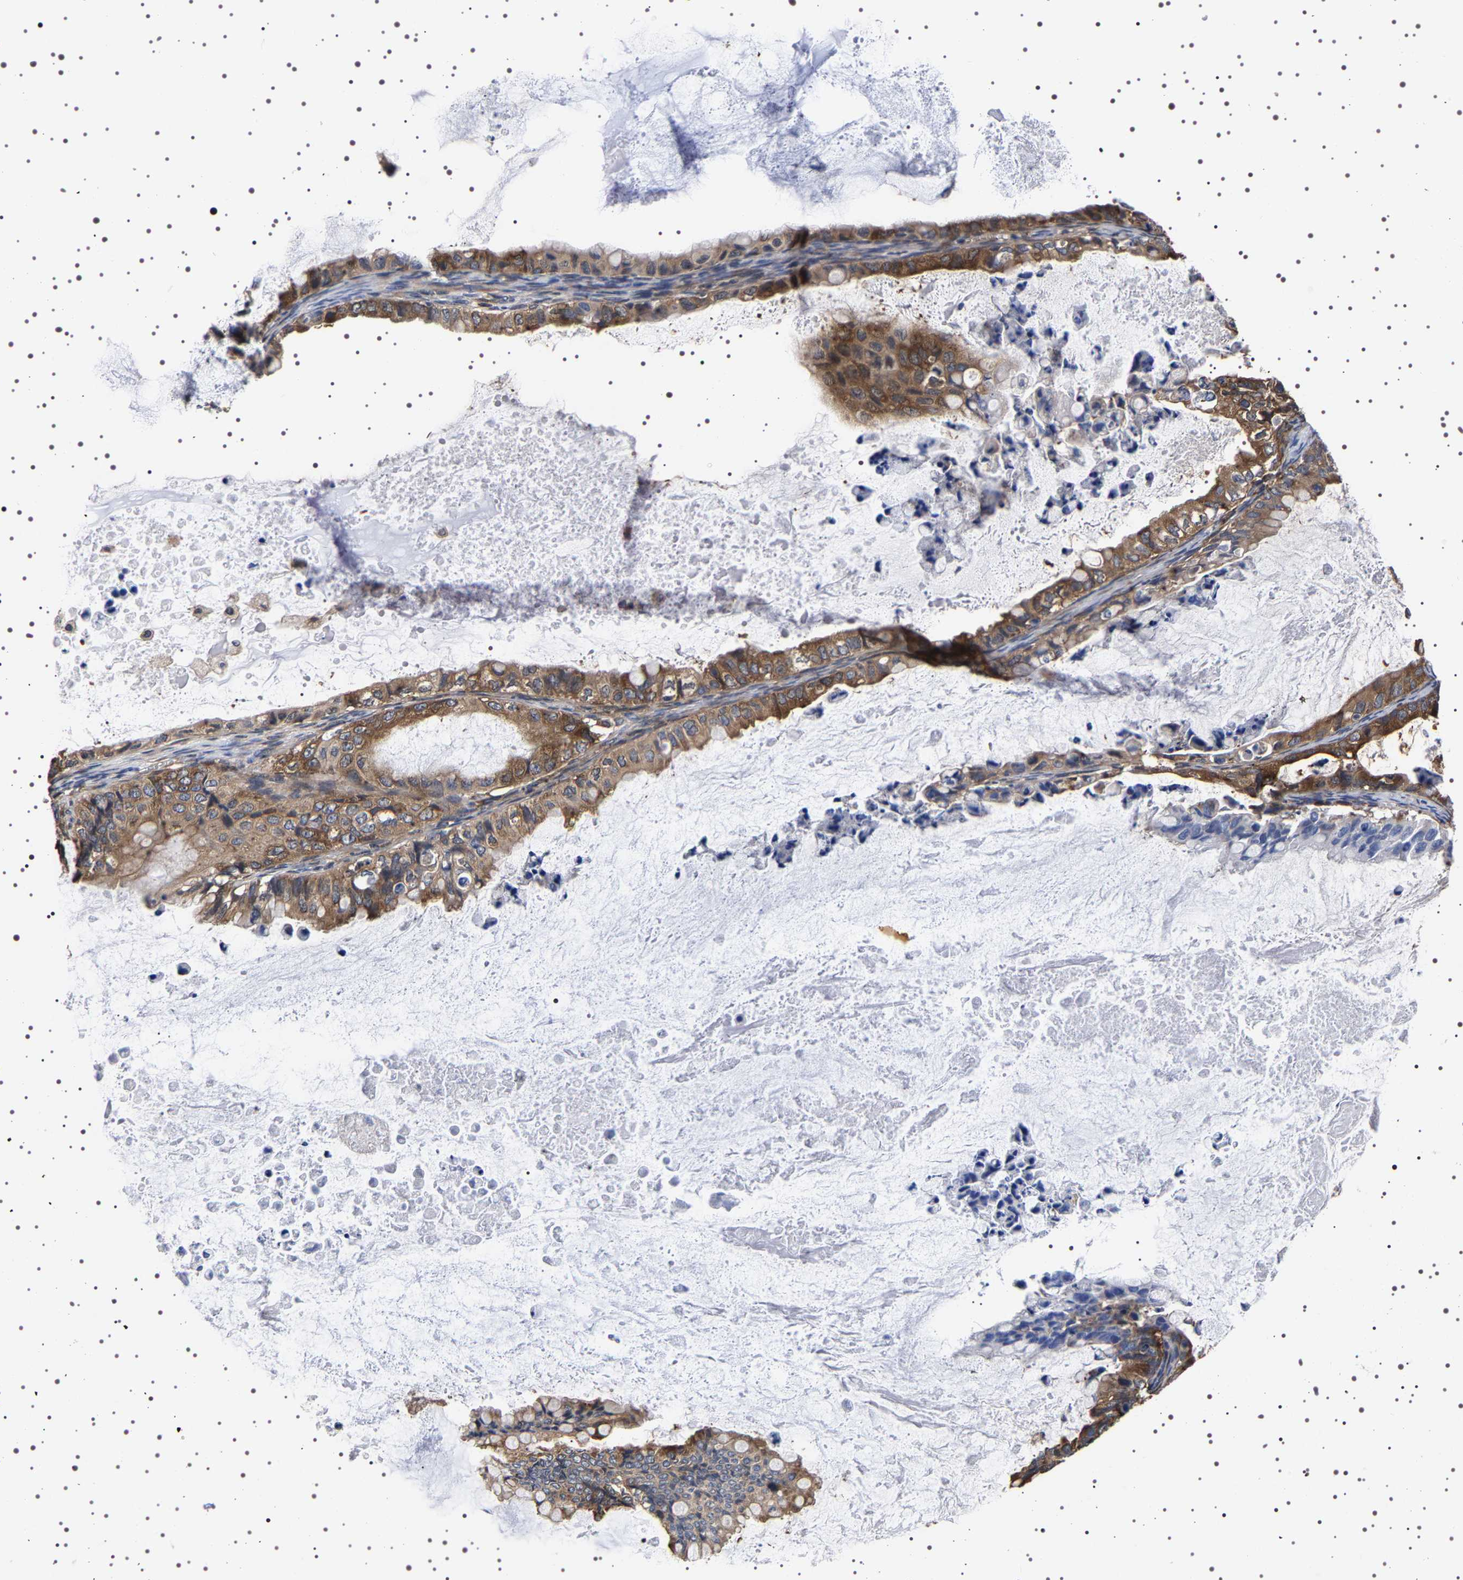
{"staining": {"intensity": "moderate", "quantity": ">75%", "location": "cytoplasmic/membranous"}, "tissue": "ovarian cancer", "cell_type": "Tumor cells", "image_type": "cancer", "snomed": [{"axis": "morphology", "description": "Cystadenocarcinoma, mucinous, NOS"}, {"axis": "topography", "description": "Ovary"}], "caption": "Mucinous cystadenocarcinoma (ovarian) was stained to show a protein in brown. There is medium levels of moderate cytoplasmic/membranous positivity in approximately >75% of tumor cells.", "gene": "DARS1", "patient": {"sex": "female", "age": 80}}